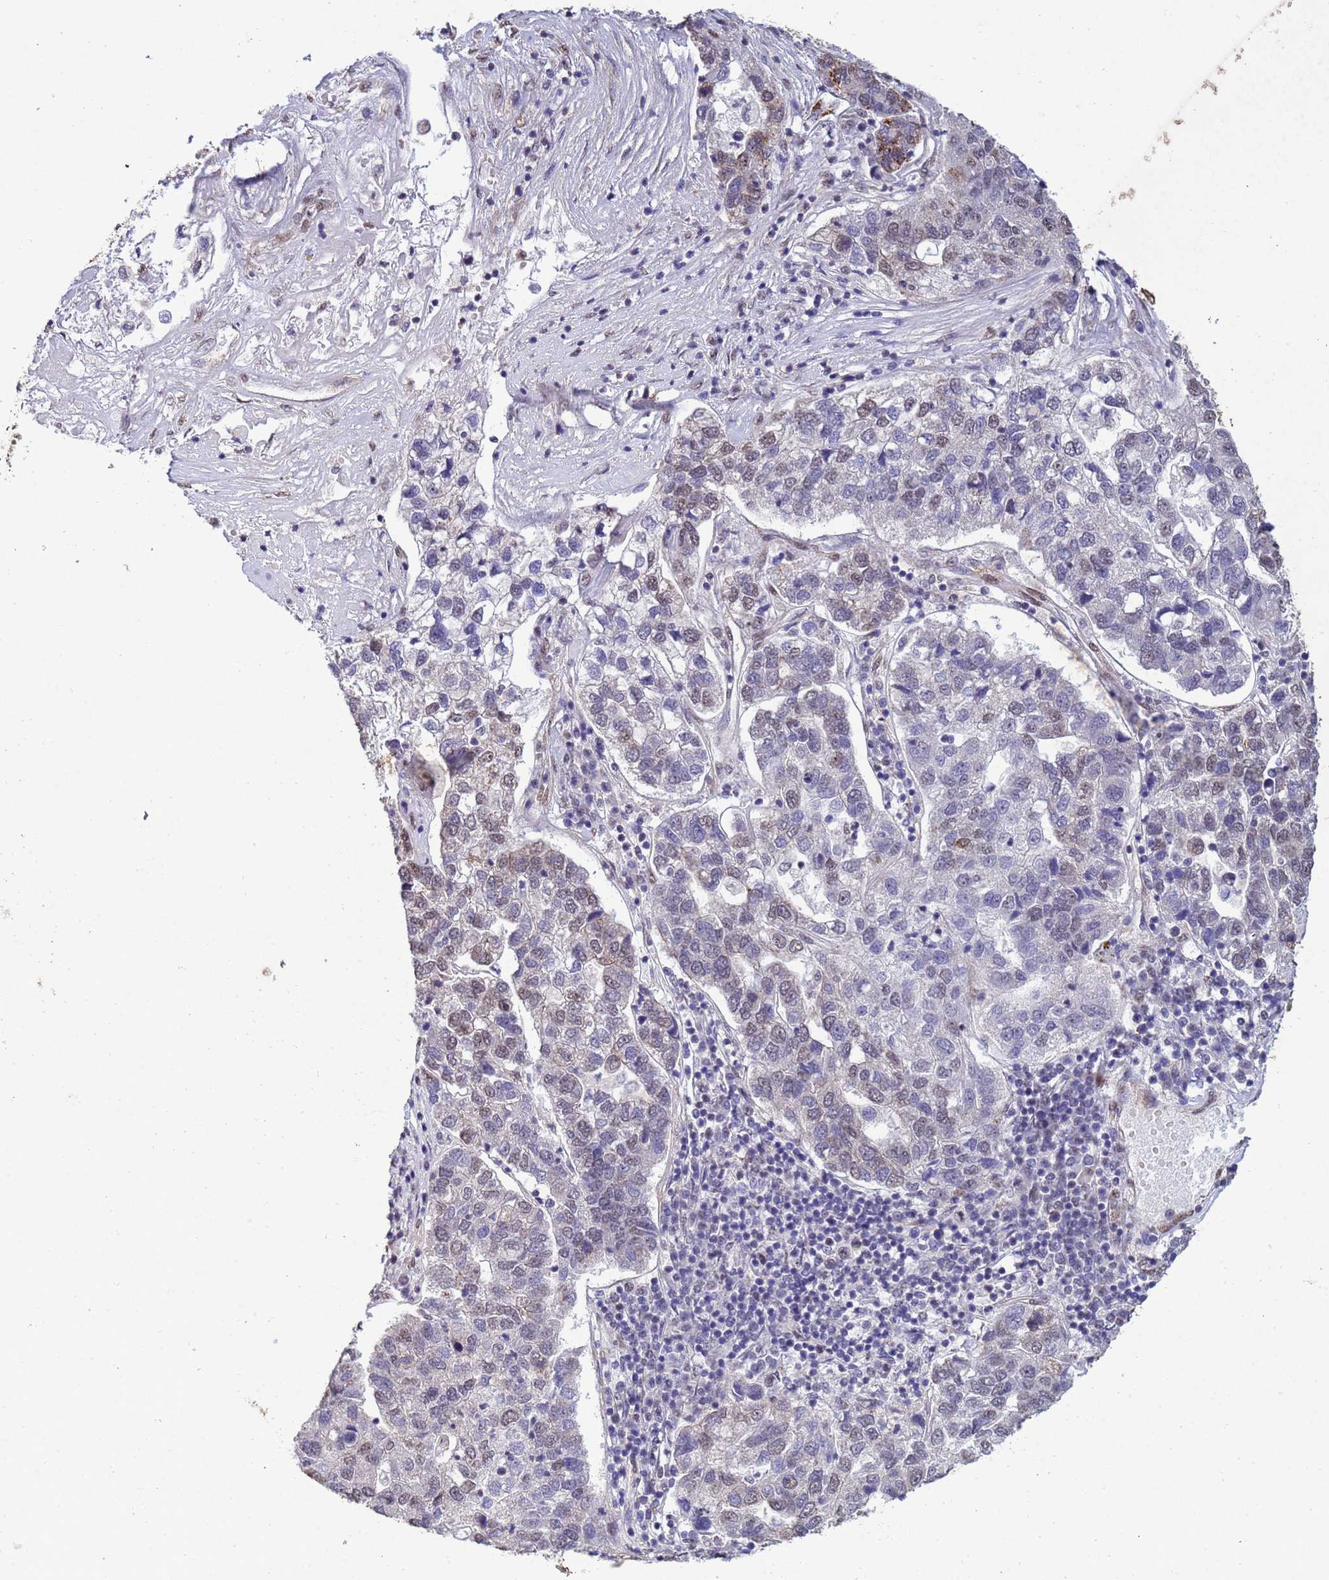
{"staining": {"intensity": "weak", "quantity": "25%-75%", "location": "nuclear"}, "tissue": "pancreatic cancer", "cell_type": "Tumor cells", "image_type": "cancer", "snomed": [{"axis": "morphology", "description": "Adenocarcinoma, NOS"}, {"axis": "topography", "description": "Pancreas"}], "caption": "IHC histopathology image of neoplastic tissue: human pancreatic cancer (adenocarcinoma) stained using immunohistochemistry exhibits low levels of weak protein expression localized specifically in the nuclear of tumor cells, appearing as a nuclear brown color.", "gene": "TRIP6", "patient": {"sex": "female", "age": 61}}